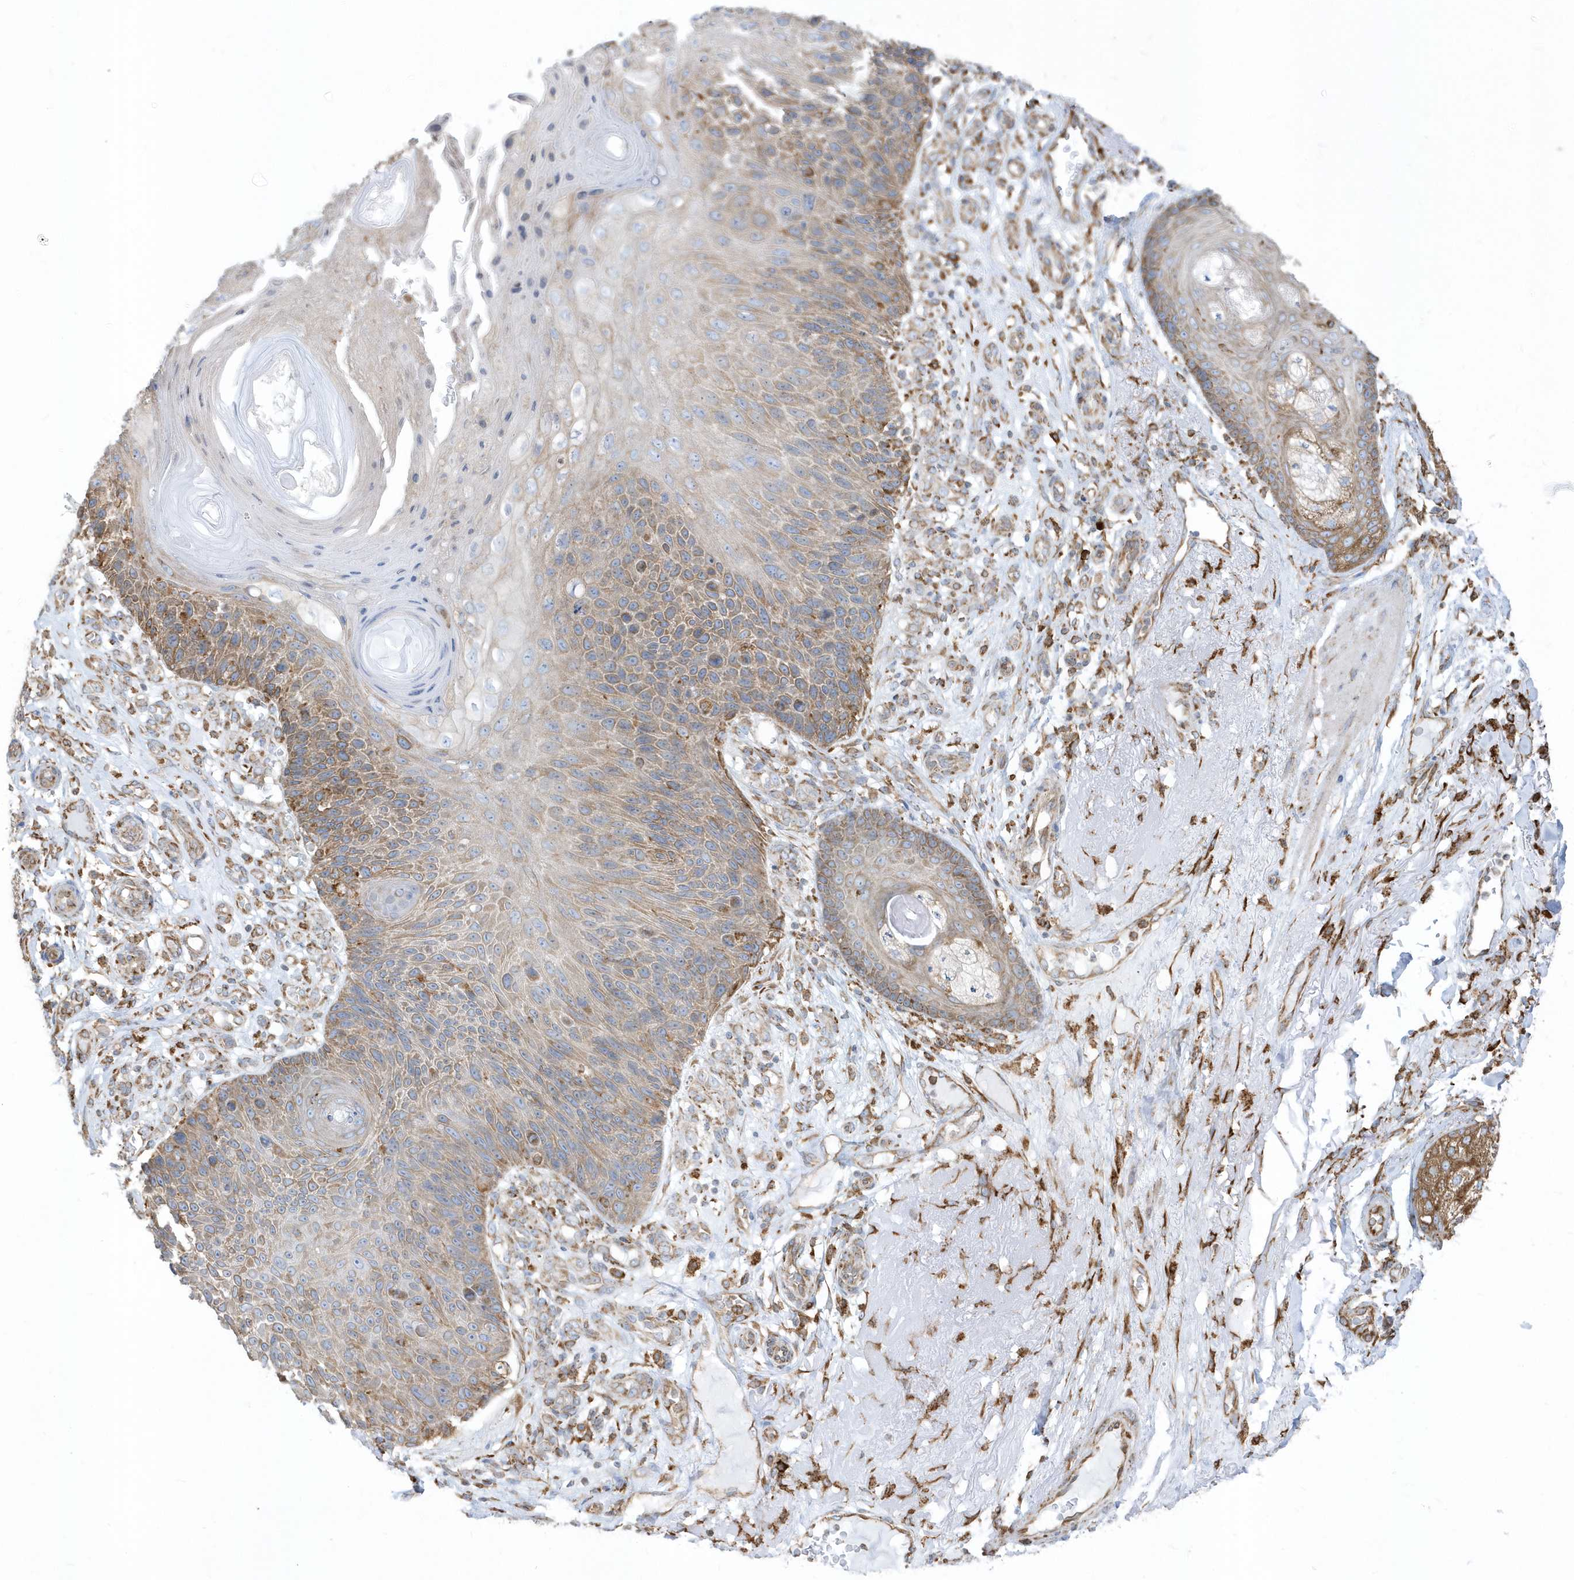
{"staining": {"intensity": "moderate", "quantity": "25%-75%", "location": "cytoplasmic/membranous"}, "tissue": "skin cancer", "cell_type": "Tumor cells", "image_type": "cancer", "snomed": [{"axis": "morphology", "description": "Squamous cell carcinoma, NOS"}, {"axis": "topography", "description": "Skin"}], "caption": "Human squamous cell carcinoma (skin) stained with a protein marker shows moderate staining in tumor cells.", "gene": "PDIA6", "patient": {"sex": "female", "age": 88}}